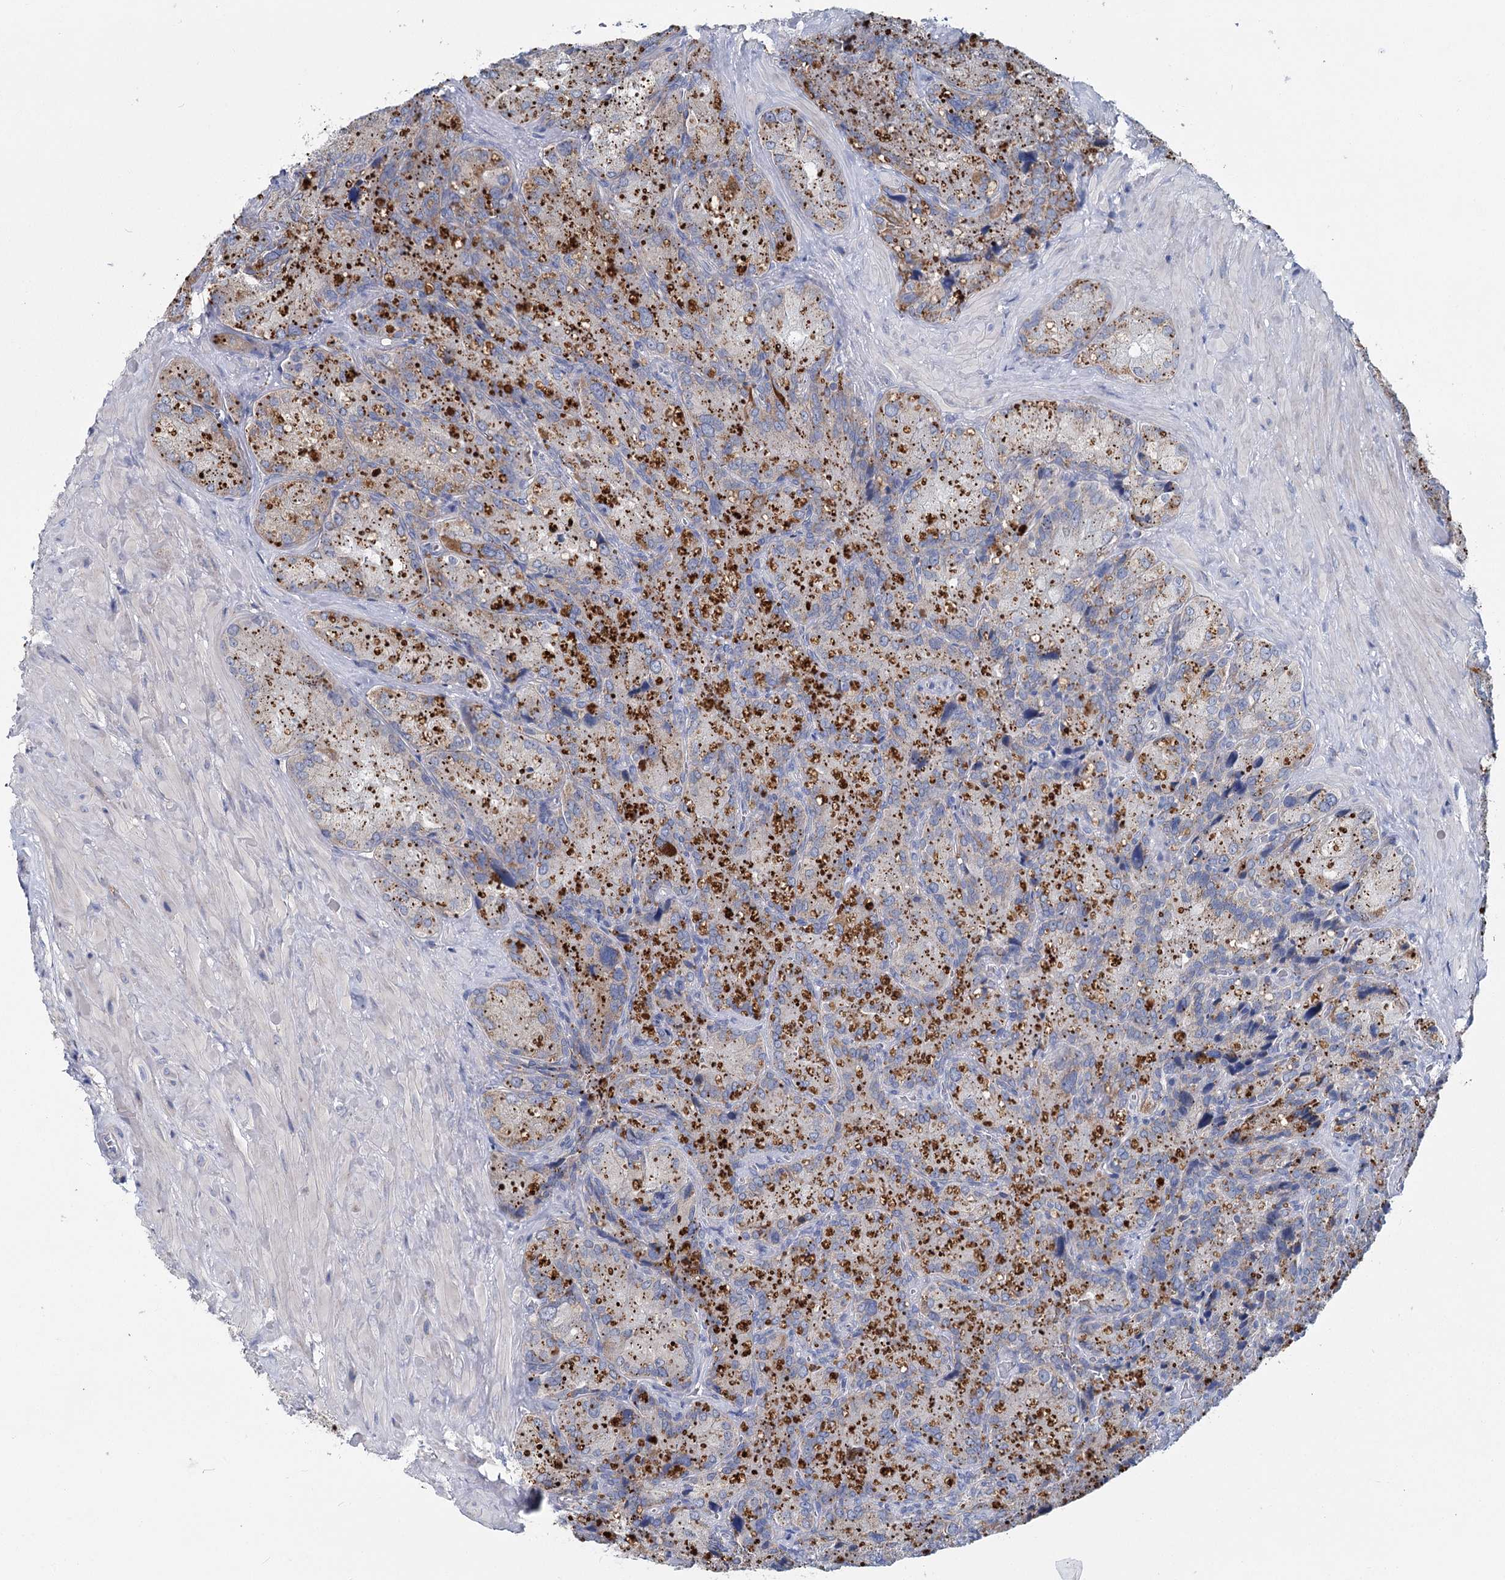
{"staining": {"intensity": "negative", "quantity": "none", "location": "none"}, "tissue": "seminal vesicle", "cell_type": "Glandular cells", "image_type": "normal", "snomed": [{"axis": "morphology", "description": "Normal tissue, NOS"}, {"axis": "topography", "description": "Seminal veicle"}], "caption": "This is an immunohistochemistry (IHC) micrograph of unremarkable human seminal vesicle. There is no positivity in glandular cells.", "gene": "ANKRD16", "patient": {"sex": "male", "age": 62}}